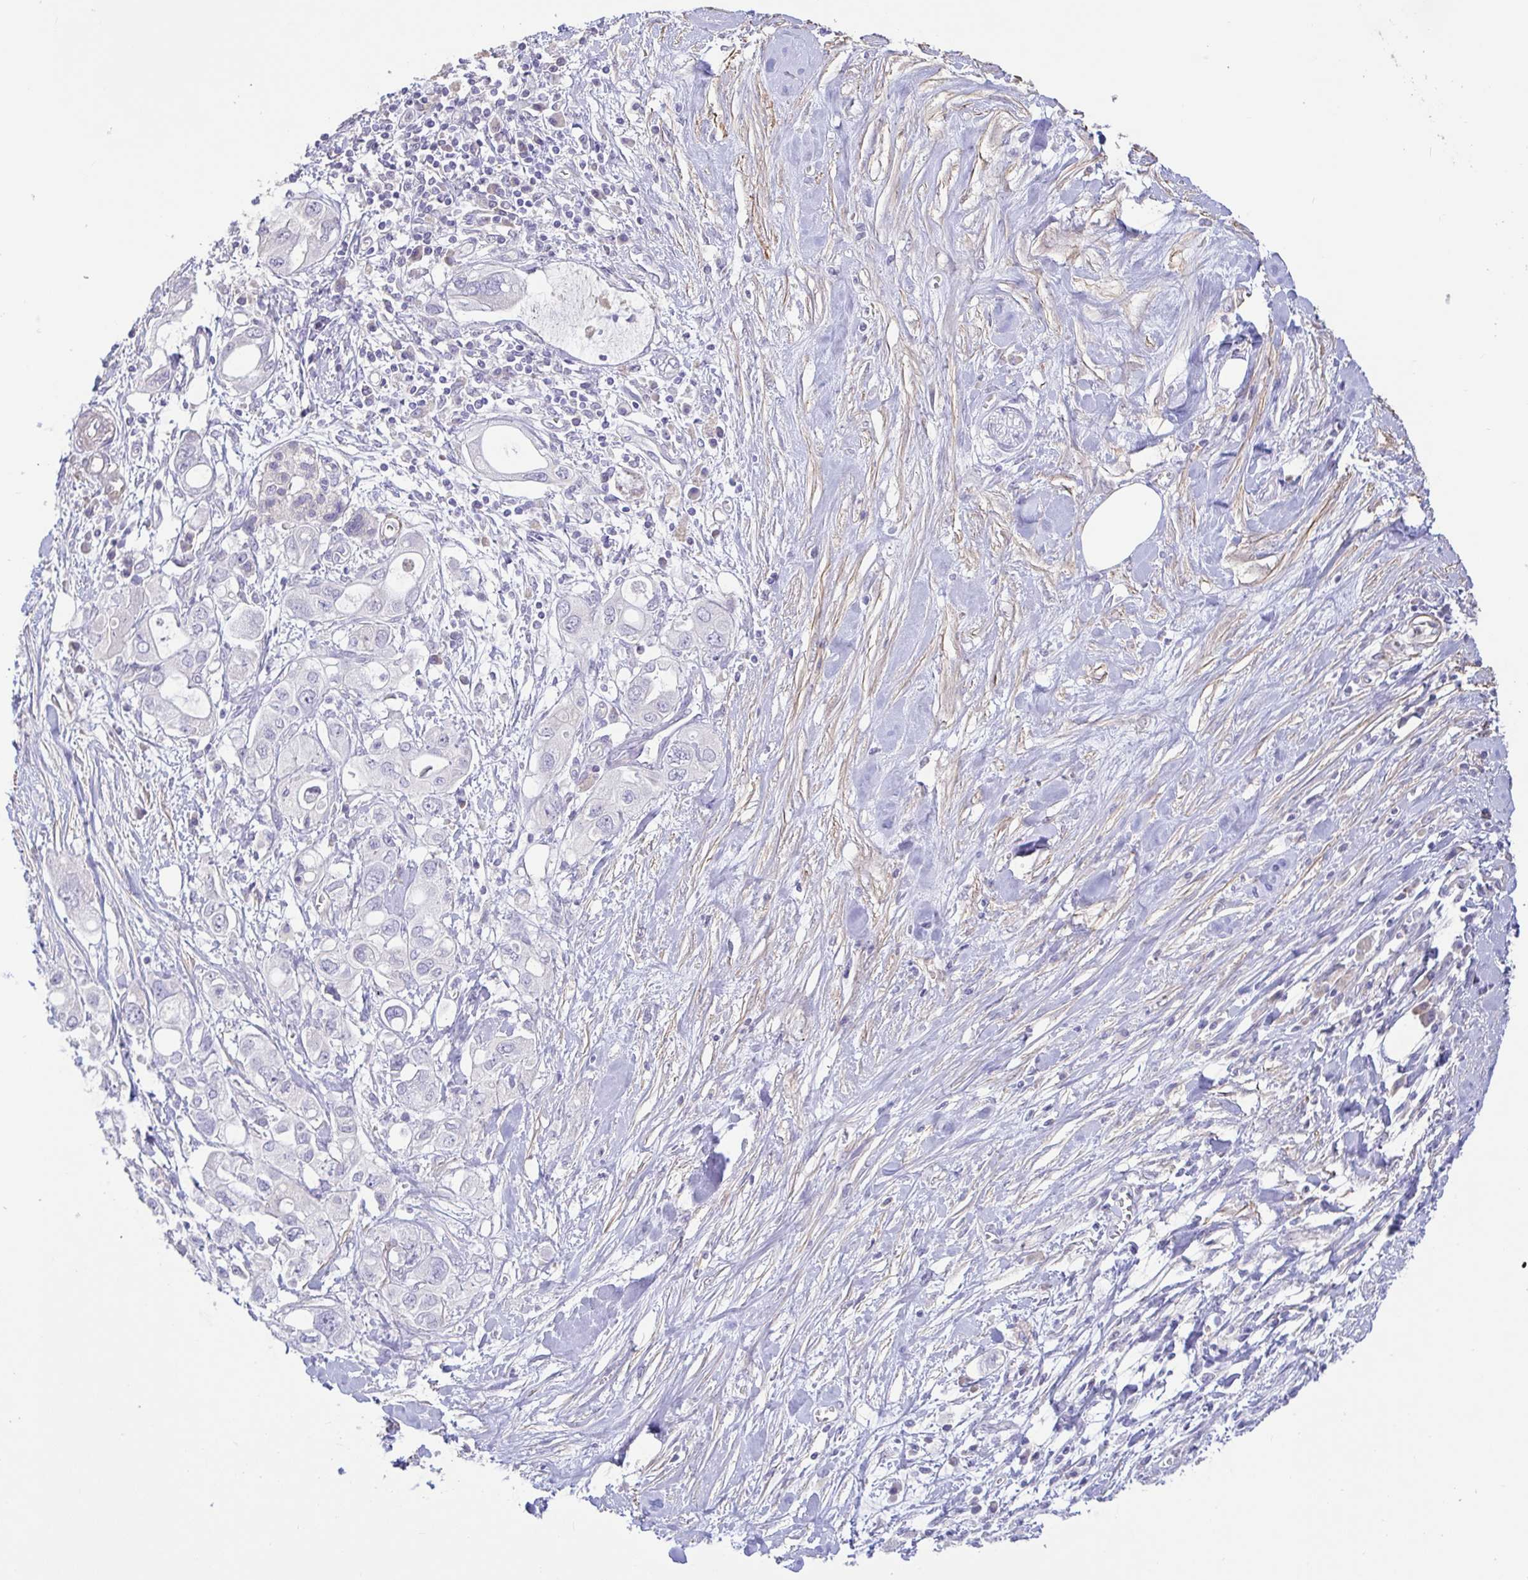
{"staining": {"intensity": "negative", "quantity": "none", "location": "none"}, "tissue": "pancreatic cancer", "cell_type": "Tumor cells", "image_type": "cancer", "snomed": [{"axis": "morphology", "description": "Adenocarcinoma, NOS"}, {"axis": "topography", "description": "Pancreas"}], "caption": "Immunohistochemical staining of human pancreatic adenocarcinoma exhibits no significant positivity in tumor cells.", "gene": "PYGM", "patient": {"sex": "female", "age": 56}}